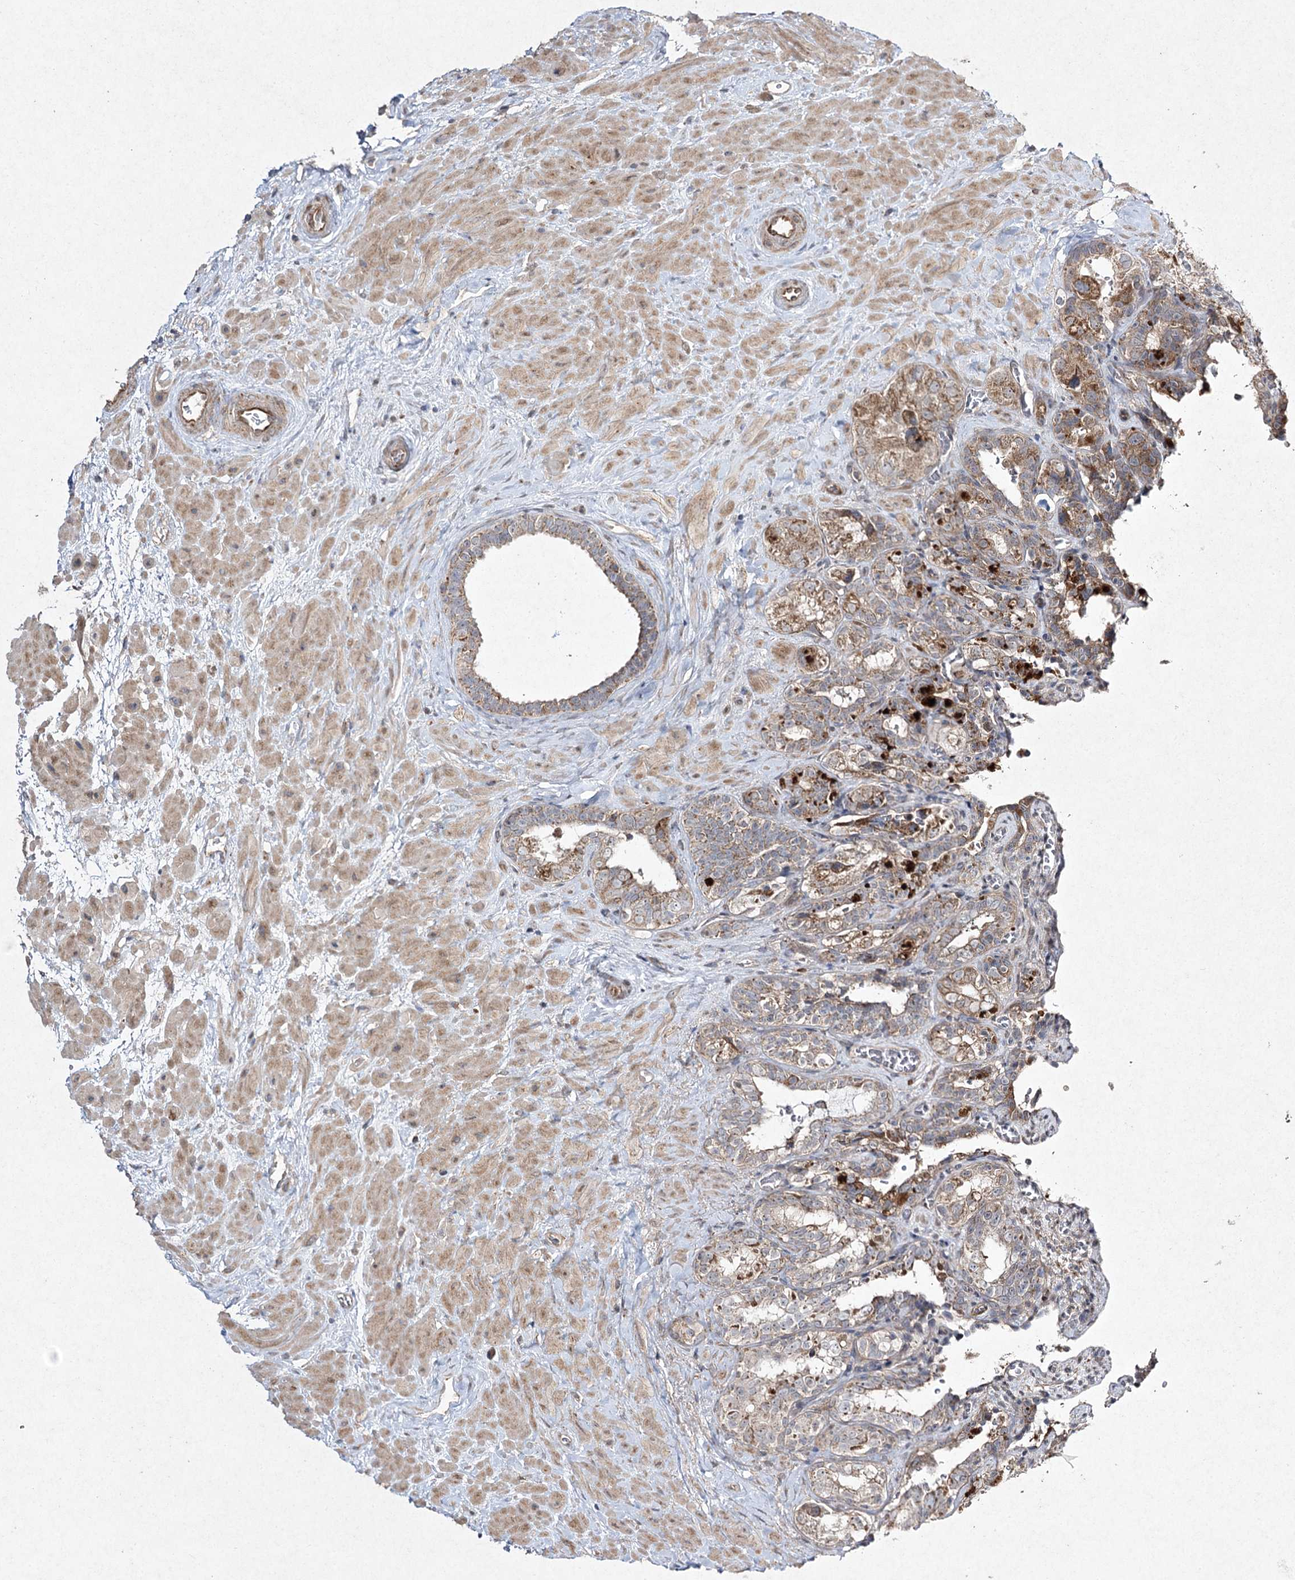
{"staining": {"intensity": "moderate", "quantity": ">75%", "location": "cytoplasmic/membranous"}, "tissue": "seminal vesicle", "cell_type": "Glandular cells", "image_type": "normal", "snomed": [{"axis": "morphology", "description": "Normal tissue, NOS"}, {"axis": "topography", "description": "Prostate"}, {"axis": "topography", "description": "Seminal veicle"}], "caption": "A brown stain shows moderate cytoplasmic/membranous expression of a protein in glandular cells of unremarkable seminal vesicle.", "gene": "FANCL", "patient": {"sex": "male", "age": 67}}